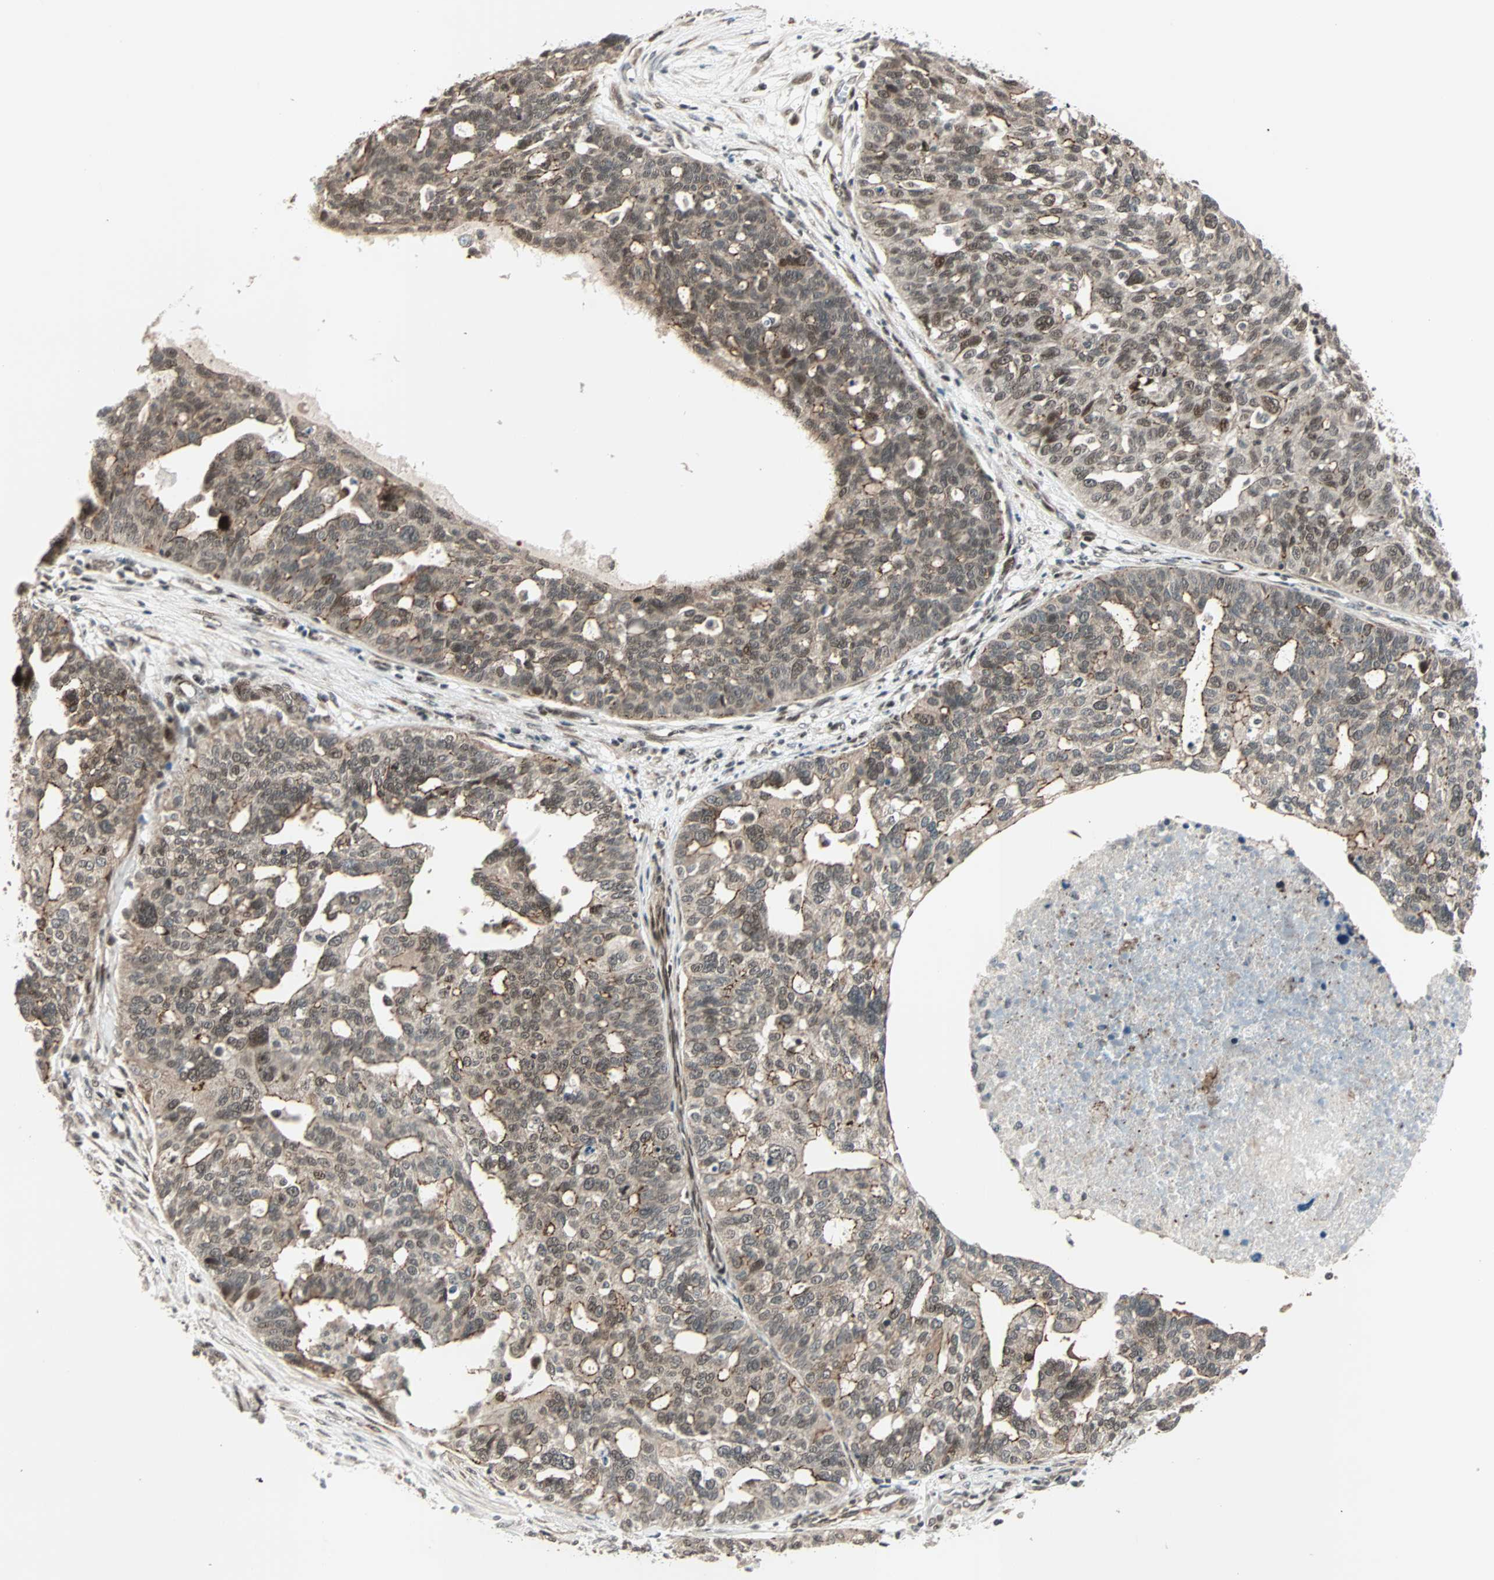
{"staining": {"intensity": "weak", "quantity": "25%-75%", "location": "cytoplasmic/membranous,nuclear"}, "tissue": "ovarian cancer", "cell_type": "Tumor cells", "image_type": "cancer", "snomed": [{"axis": "morphology", "description": "Cystadenocarcinoma, serous, NOS"}, {"axis": "topography", "description": "Ovary"}], "caption": "Protein expression analysis of ovarian serous cystadenocarcinoma demonstrates weak cytoplasmic/membranous and nuclear staining in about 25%-75% of tumor cells.", "gene": "CBX4", "patient": {"sex": "female", "age": 59}}